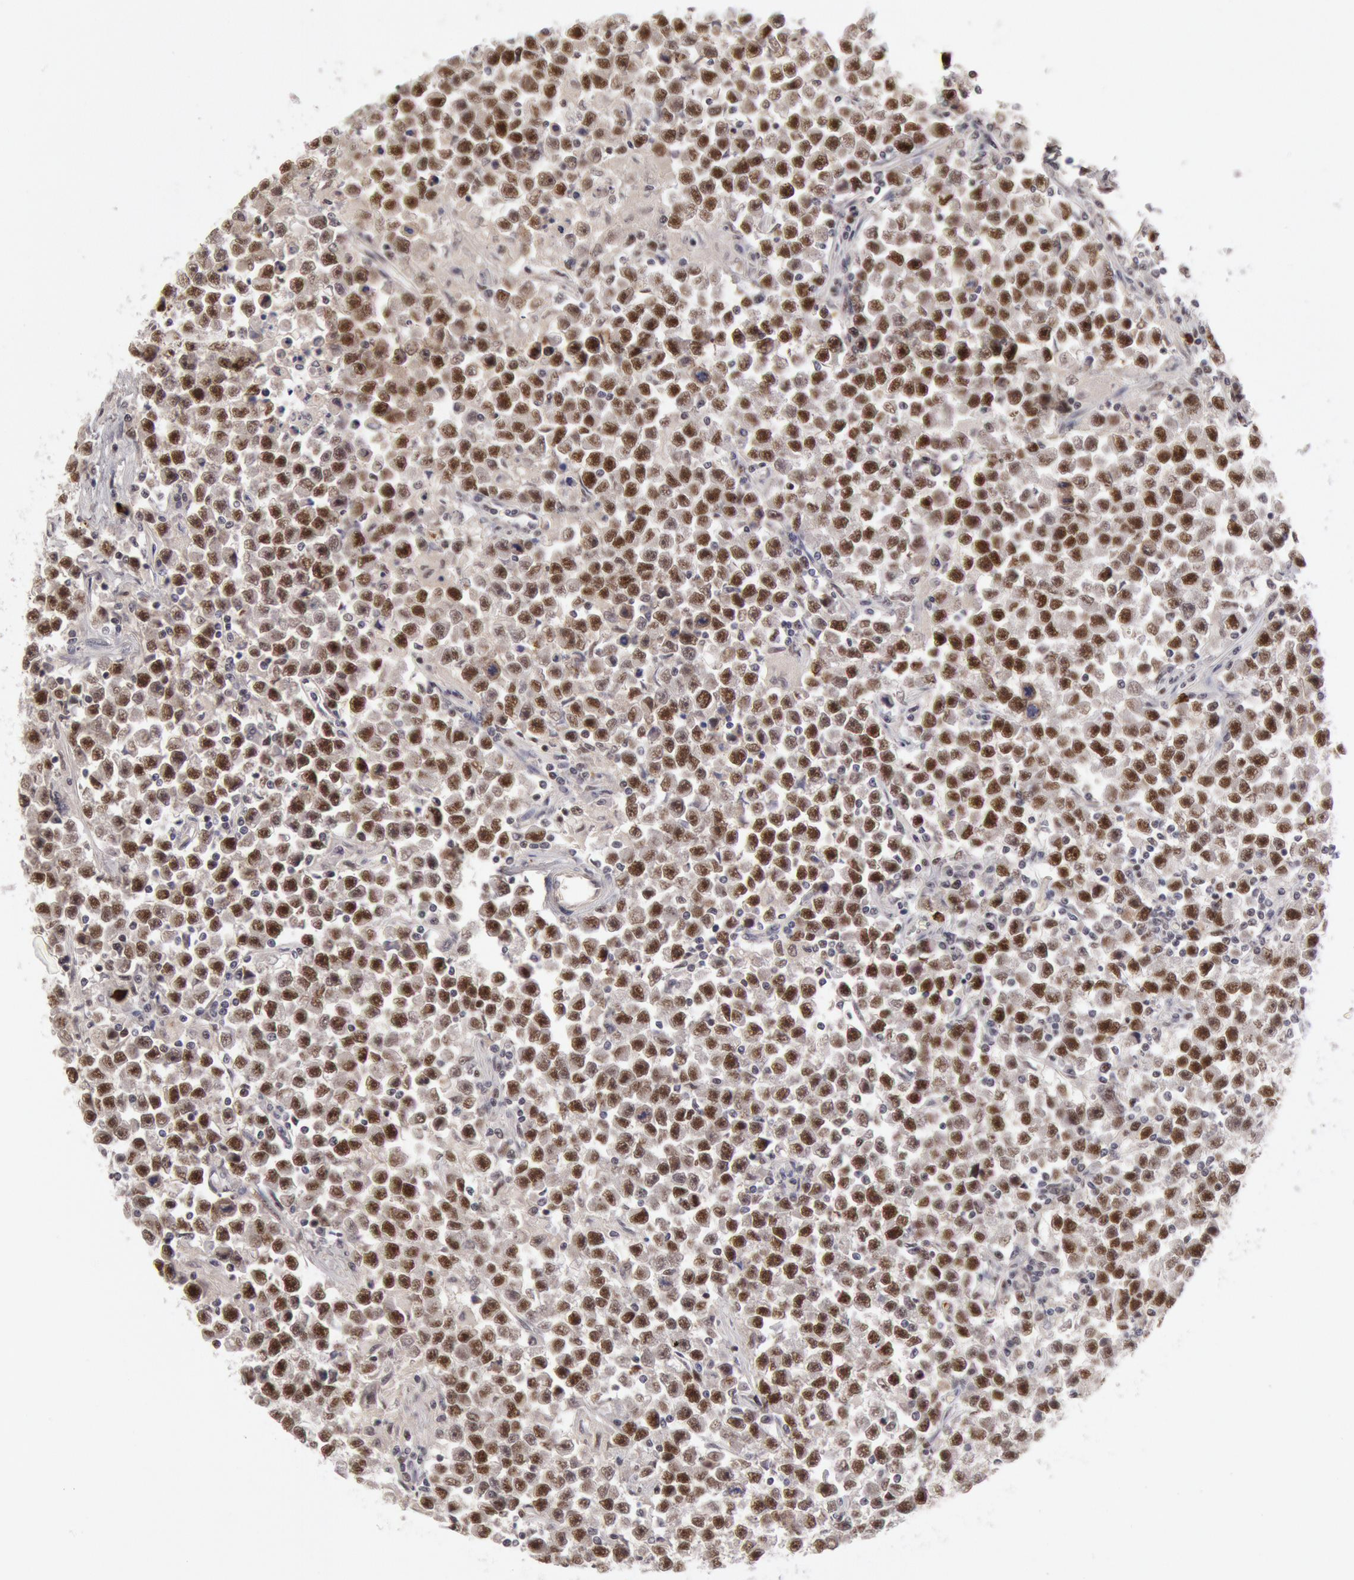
{"staining": {"intensity": "moderate", "quantity": ">75%", "location": "nuclear"}, "tissue": "testis cancer", "cell_type": "Tumor cells", "image_type": "cancer", "snomed": [{"axis": "morphology", "description": "Seminoma, NOS"}, {"axis": "topography", "description": "Testis"}], "caption": "IHC photomicrograph of neoplastic tissue: human testis seminoma stained using immunohistochemistry displays medium levels of moderate protein expression localized specifically in the nuclear of tumor cells, appearing as a nuclear brown color.", "gene": "PPP4R3B", "patient": {"sex": "male", "age": 33}}